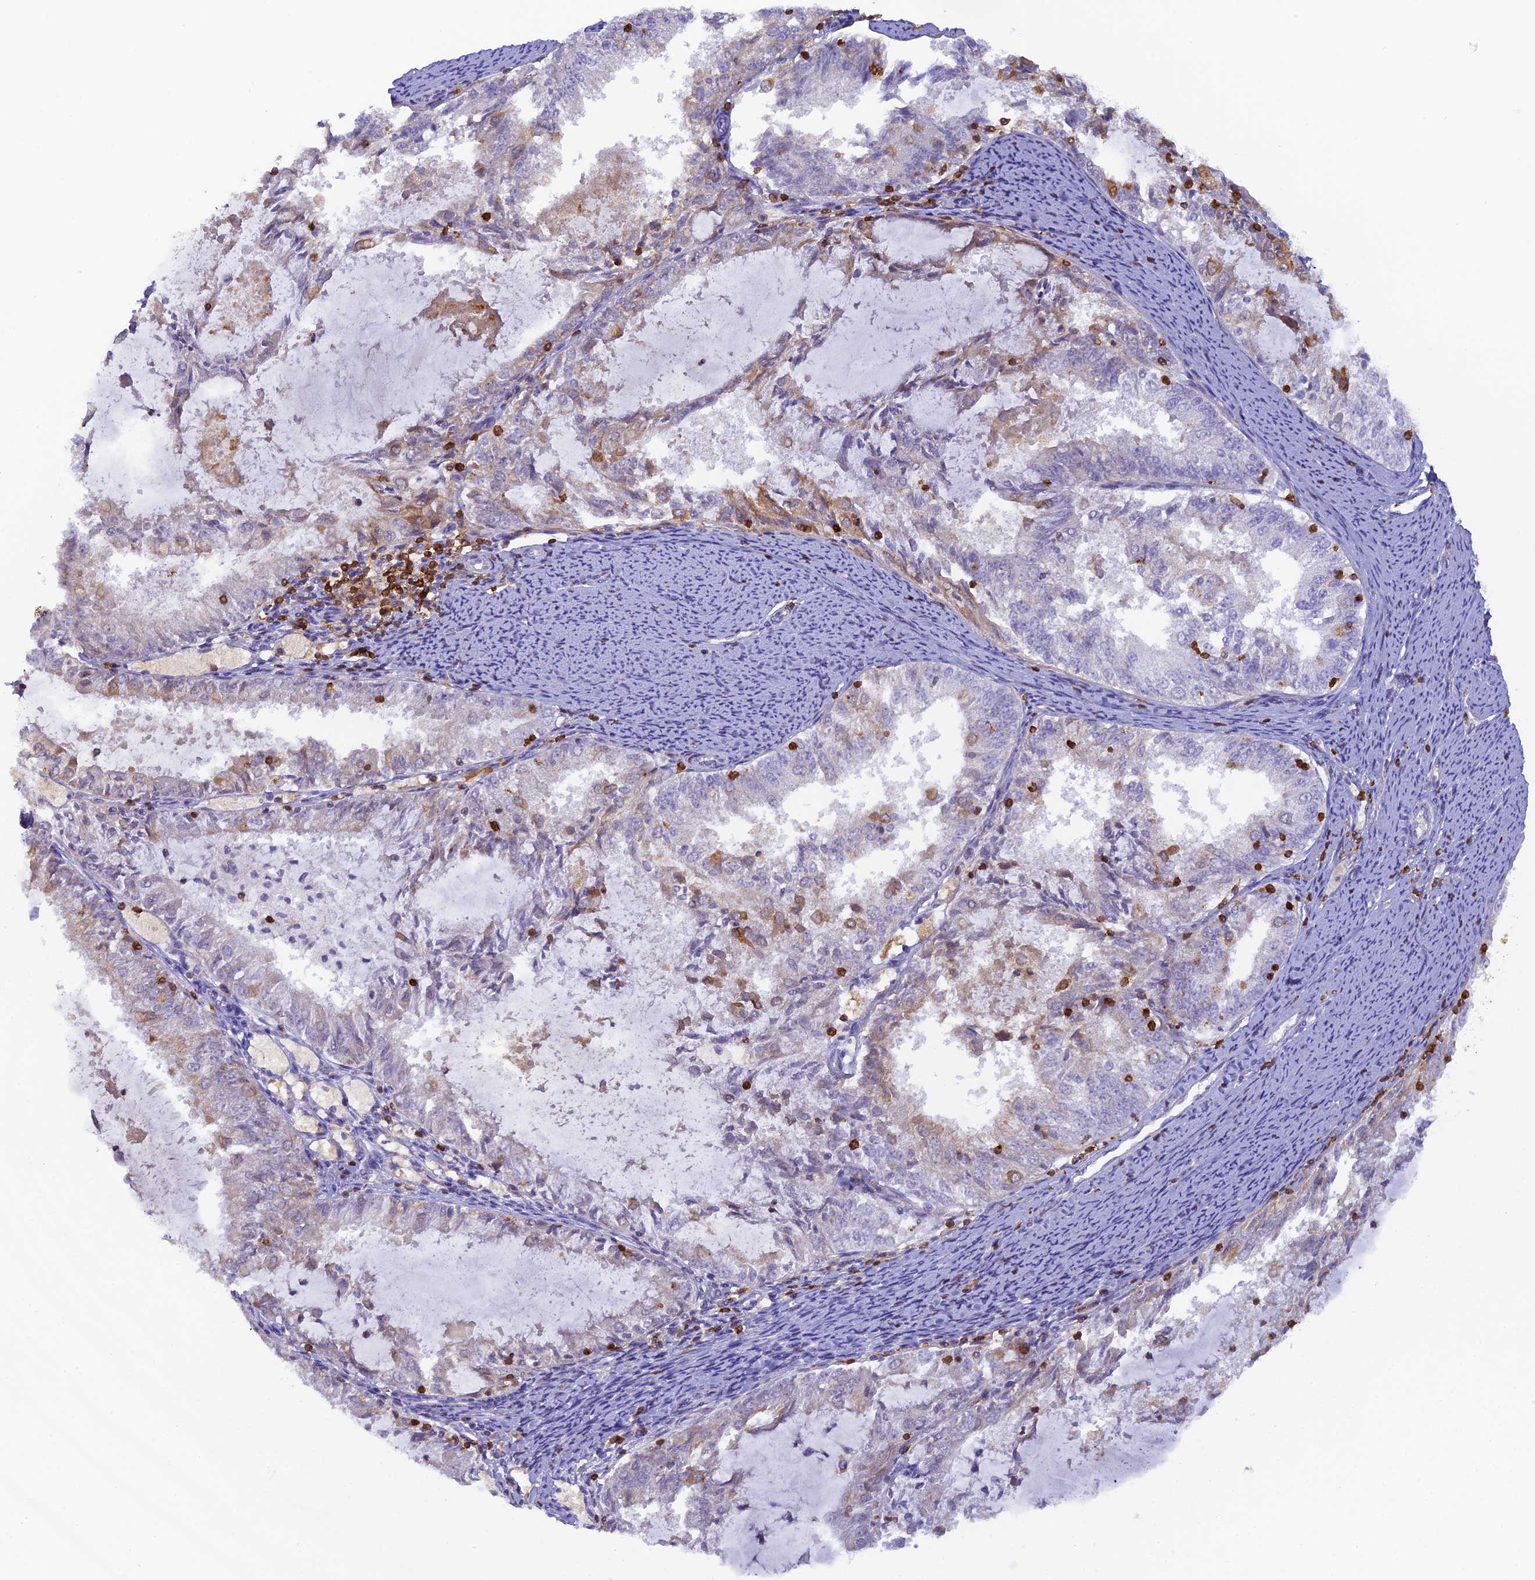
{"staining": {"intensity": "weak", "quantity": "<25%", "location": "cytoplasmic/membranous"}, "tissue": "endometrial cancer", "cell_type": "Tumor cells", "image_type": "cancer", "snomed": [{"axis": "morphology", "description": "Adenocarcinoma, NOS"}, {"axis": "topography", "description": "Endometrium"}], "caption": "Tumor cells are negative for protein expression in human endometrial cancer.", "gene": "FYB1", "patient": {"sex": "female", "age": 57}}